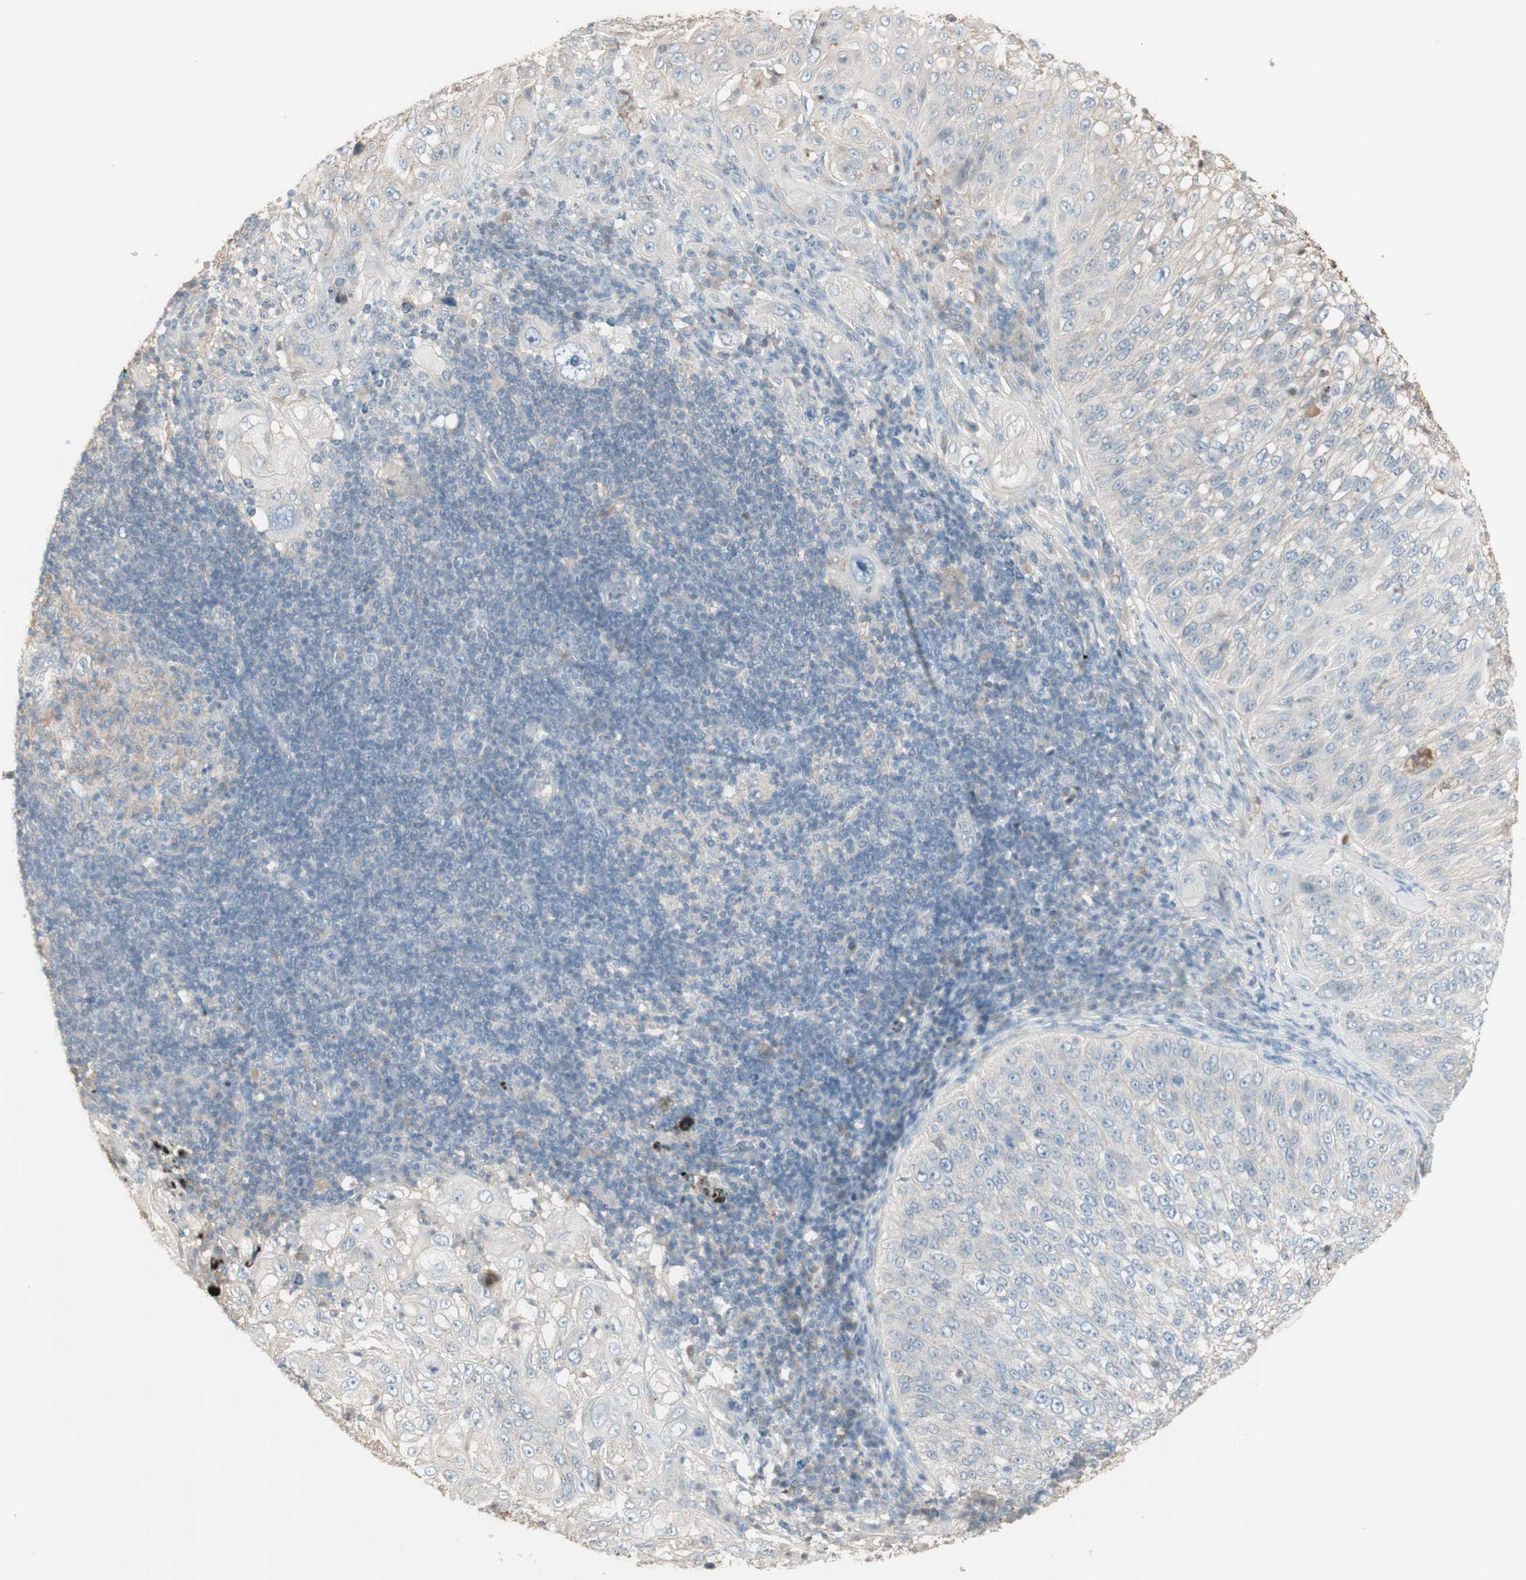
{"staining": {"intensity": "negative", "quantity": "none", "location": "none"}, "tissue": "lung cancer", "cell_type": "Tumor cells", "image_type": "cancer", "snomed": [{"axis": "morphology", "description": "Inflammation, NOS"}, {"axis": "morphology", "description": "Squamous cell carcinoma, NOS"}, {"axis": "topography", "description": "Lymph node"}, {"axis": "topography", "description": "Soft tissue"}, {"axis": "topography", "description": "Lung"}], "caption": "Lung cancer (squamous cell carcinoma) was stained to show a protein in brown. There is no significant staining in tumor cells.", "gene": "IFNG", "patient": {"sex": "male", "age": 66}}